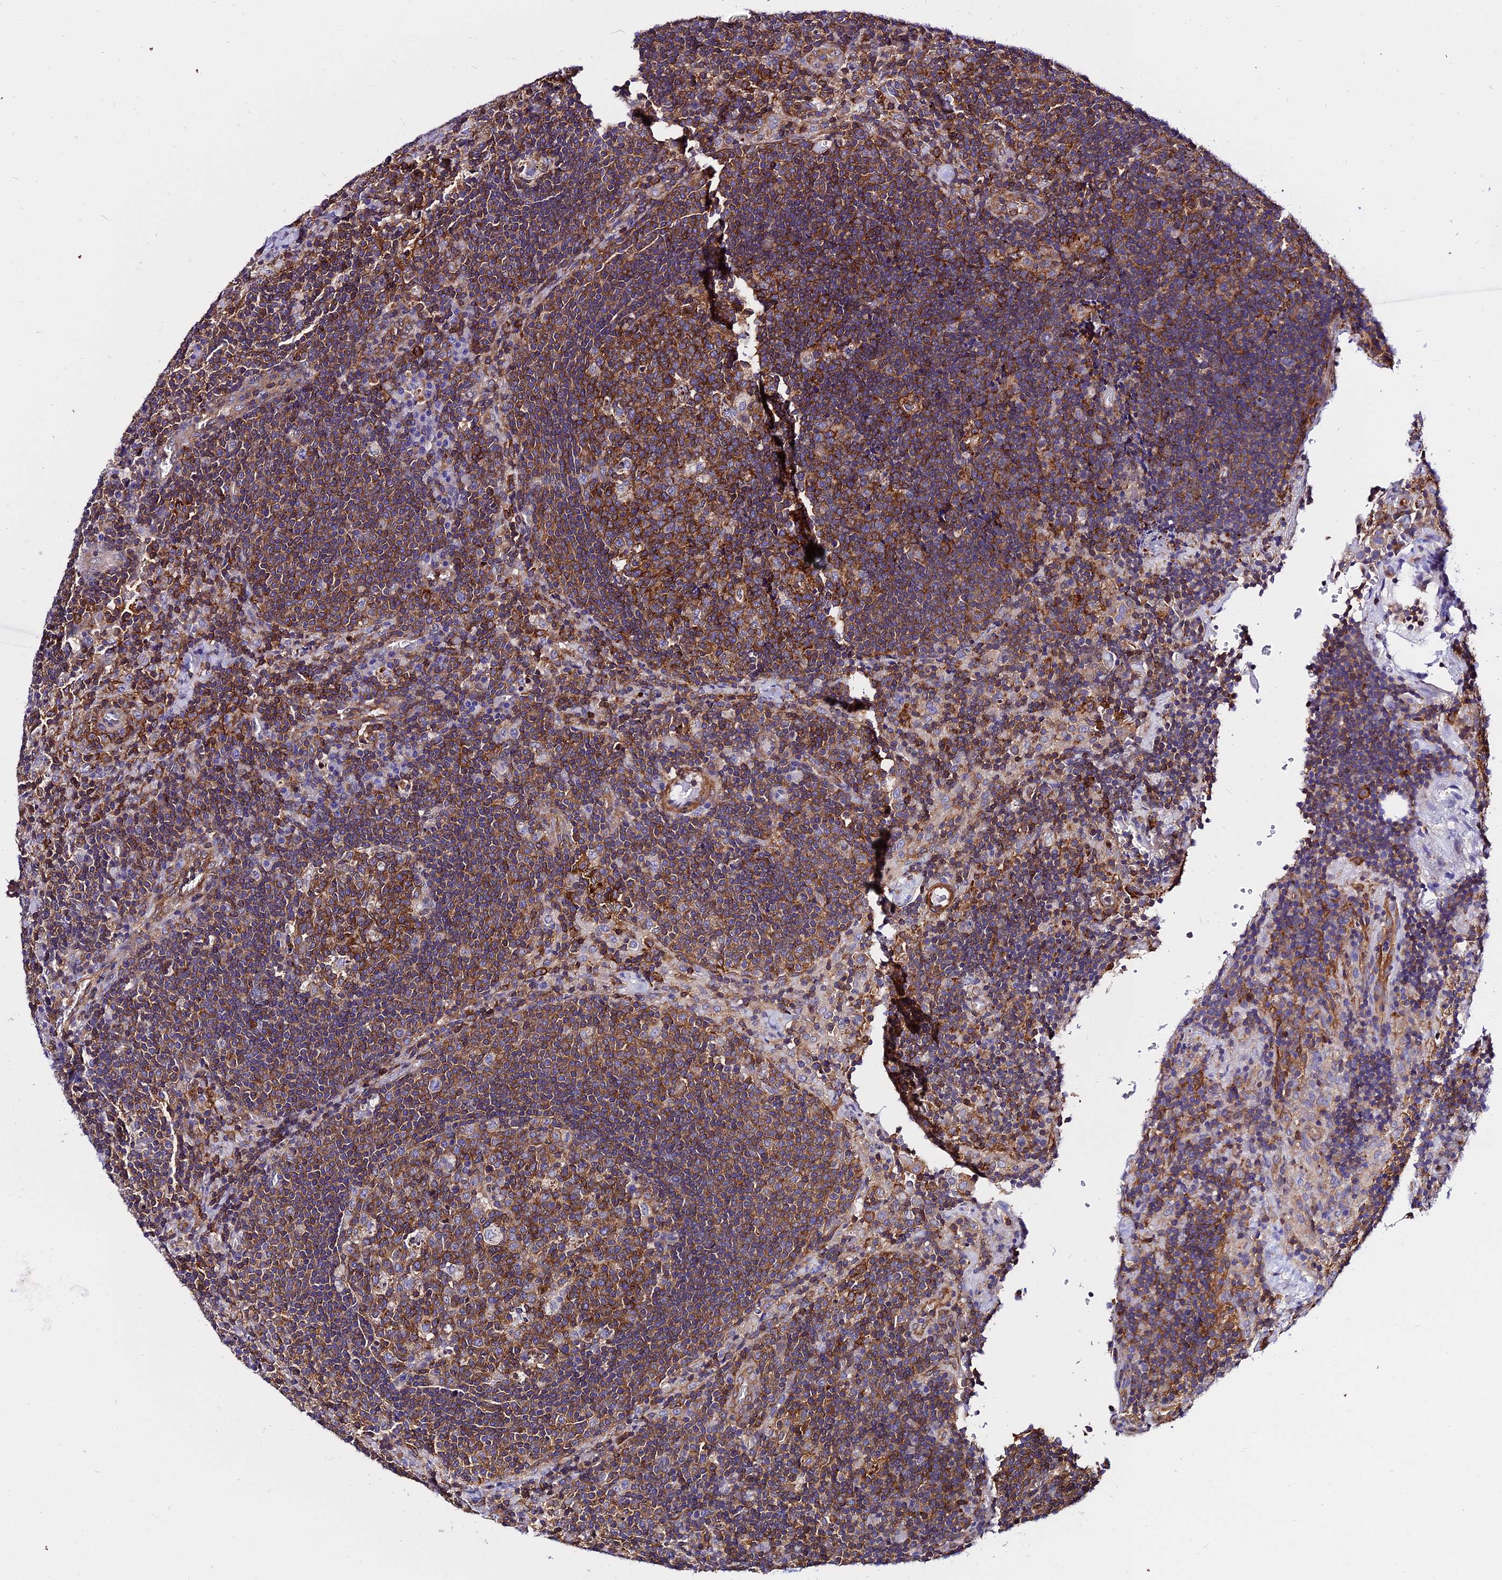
{"staining": {"intensity": "strong", "quantity": ">75%", "location": "cytoplasmic/membranous"}, "tissue": "lymph node", "cell_type": "Germinal center cells", "image_type": "normal", "snomed": [{"axis": "morphology", "description": "Normal tissue, NOS"}, {"axis": "topography", "description": "Lymph node"}], "caption": "A high-resolution photomicrograph shows immunohistochemistry staining of normal lymph node, which exhibits strong cytoplasmic/membranous positivity in approximately >75% of germinal center cells. (brown staining indicates protein expression, while blue staining denotes nuclei).", "gene": "CSRP1", "patient": {"sex": "male", "age": 58}}